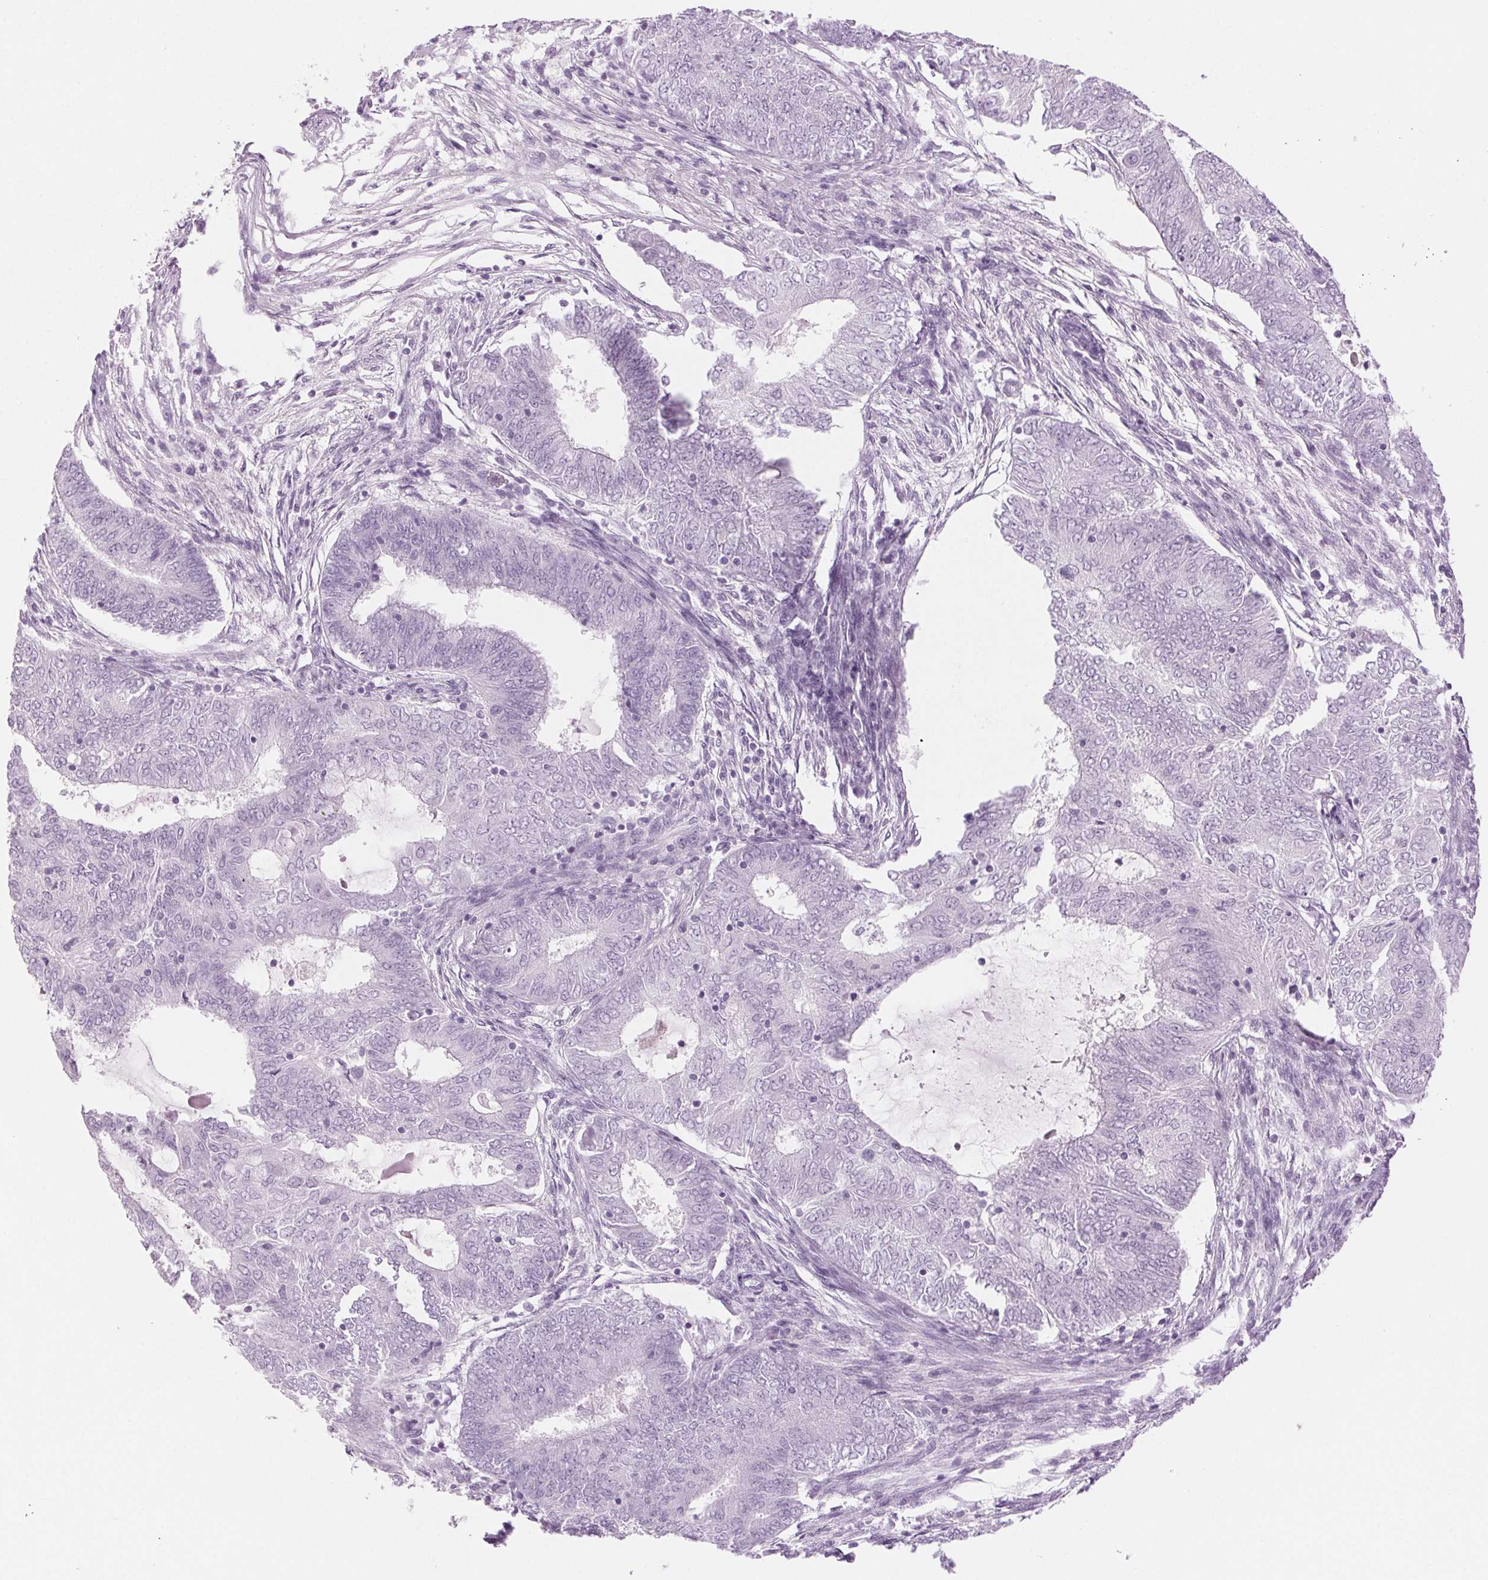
{"staining": {"intensity": "negative", "quantity": "none", "location": "none"}, "tissue": "endometrial cancer", "cell_type": "Tumor cells", "image_type": "cancer", "snomed": [{"axis": "morphology", "description": "Adenocarcinoma, NOS"}, {"axis": "topography", "description": "Endometrium"}], "caption": "High magnification brightfield microscopy of endometrial cancer (adenocarcinoma) stained with DAB (brown) and counterstained with hematoxylin (blue): tumor cells show no significant expression. (Immunohistochemistry, brightfield microscopy, high magnification).", "gene": "SLC6A19", "patient": {"sex": "female", "age": 62}}